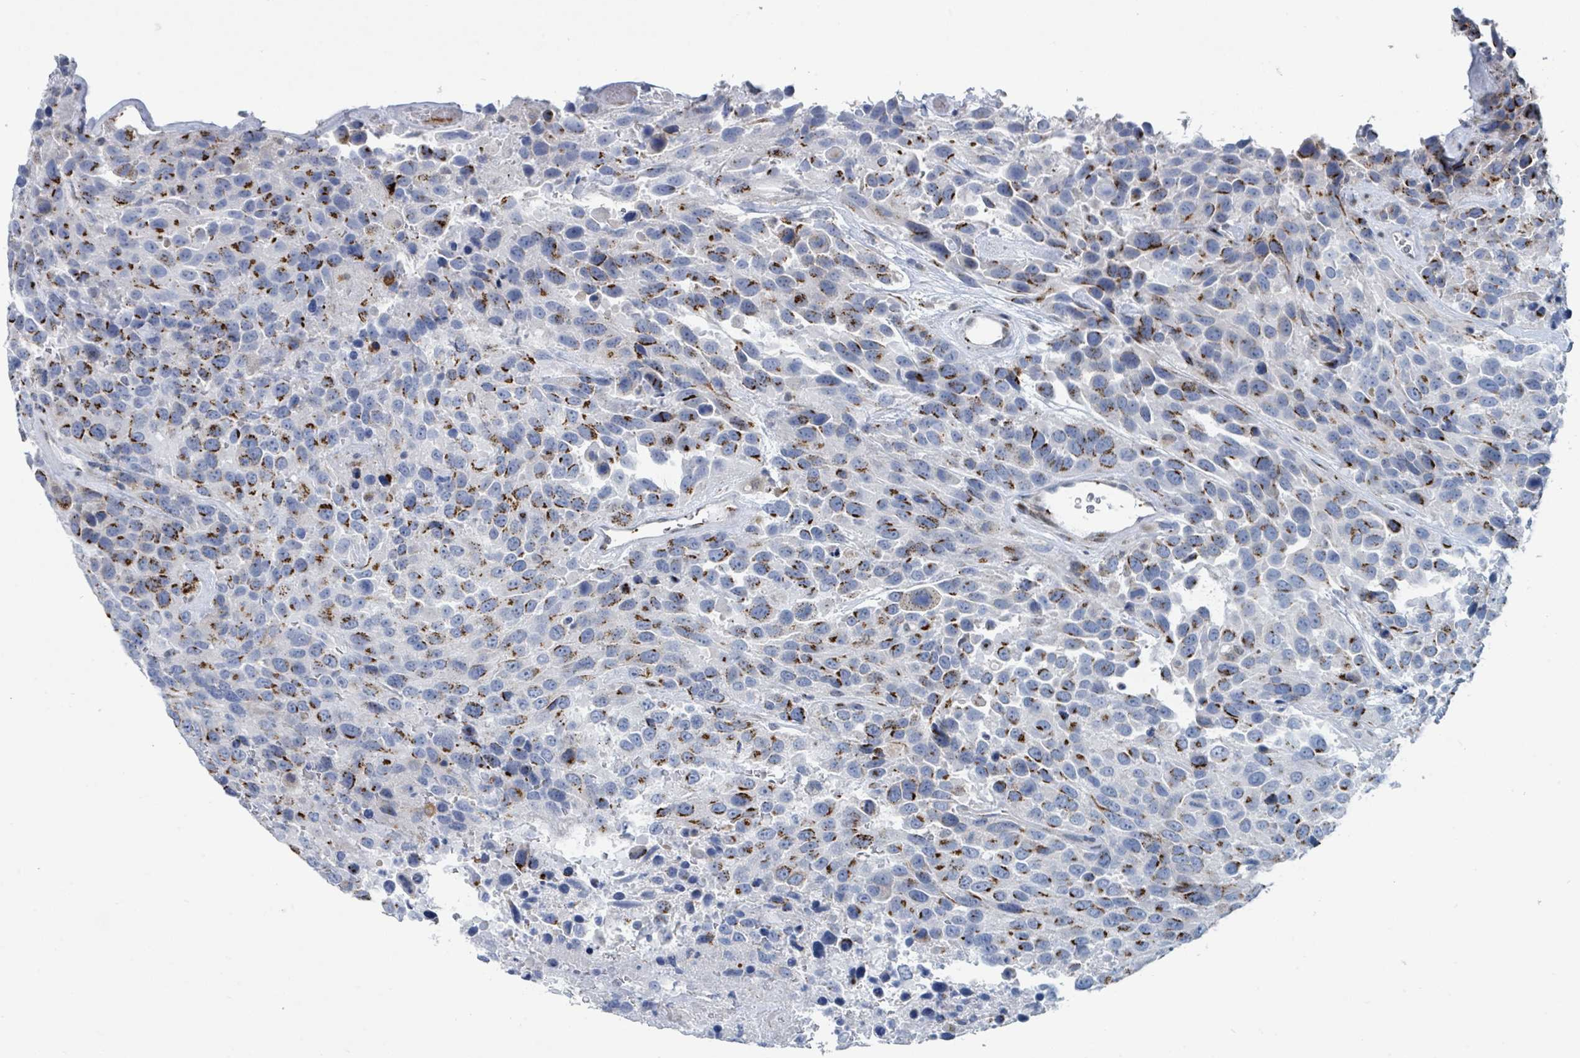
{"staining": {"intensity": "moderate", "quantity": "25%-75%", "location": "cytoplasmic/membranous"}, "tissue": "urothelial cancer", "cell_type": "Tumor cells", "image_type": "cancer", "snomed": [{"axis": "morphology", "description": "Urothelial carcinoma, High grade"}, {"axis": "topography", "description": "Urinary bladder"}], "caption": "Protein positivity by immunohistochemistry displays moderate cytoplasmic/membranous expression in about 25%-75% of tumor cells in high-grade urothelial carcinoma.", "gene": "DCAF5", "patient": {"sex": "female", "age": 70}}